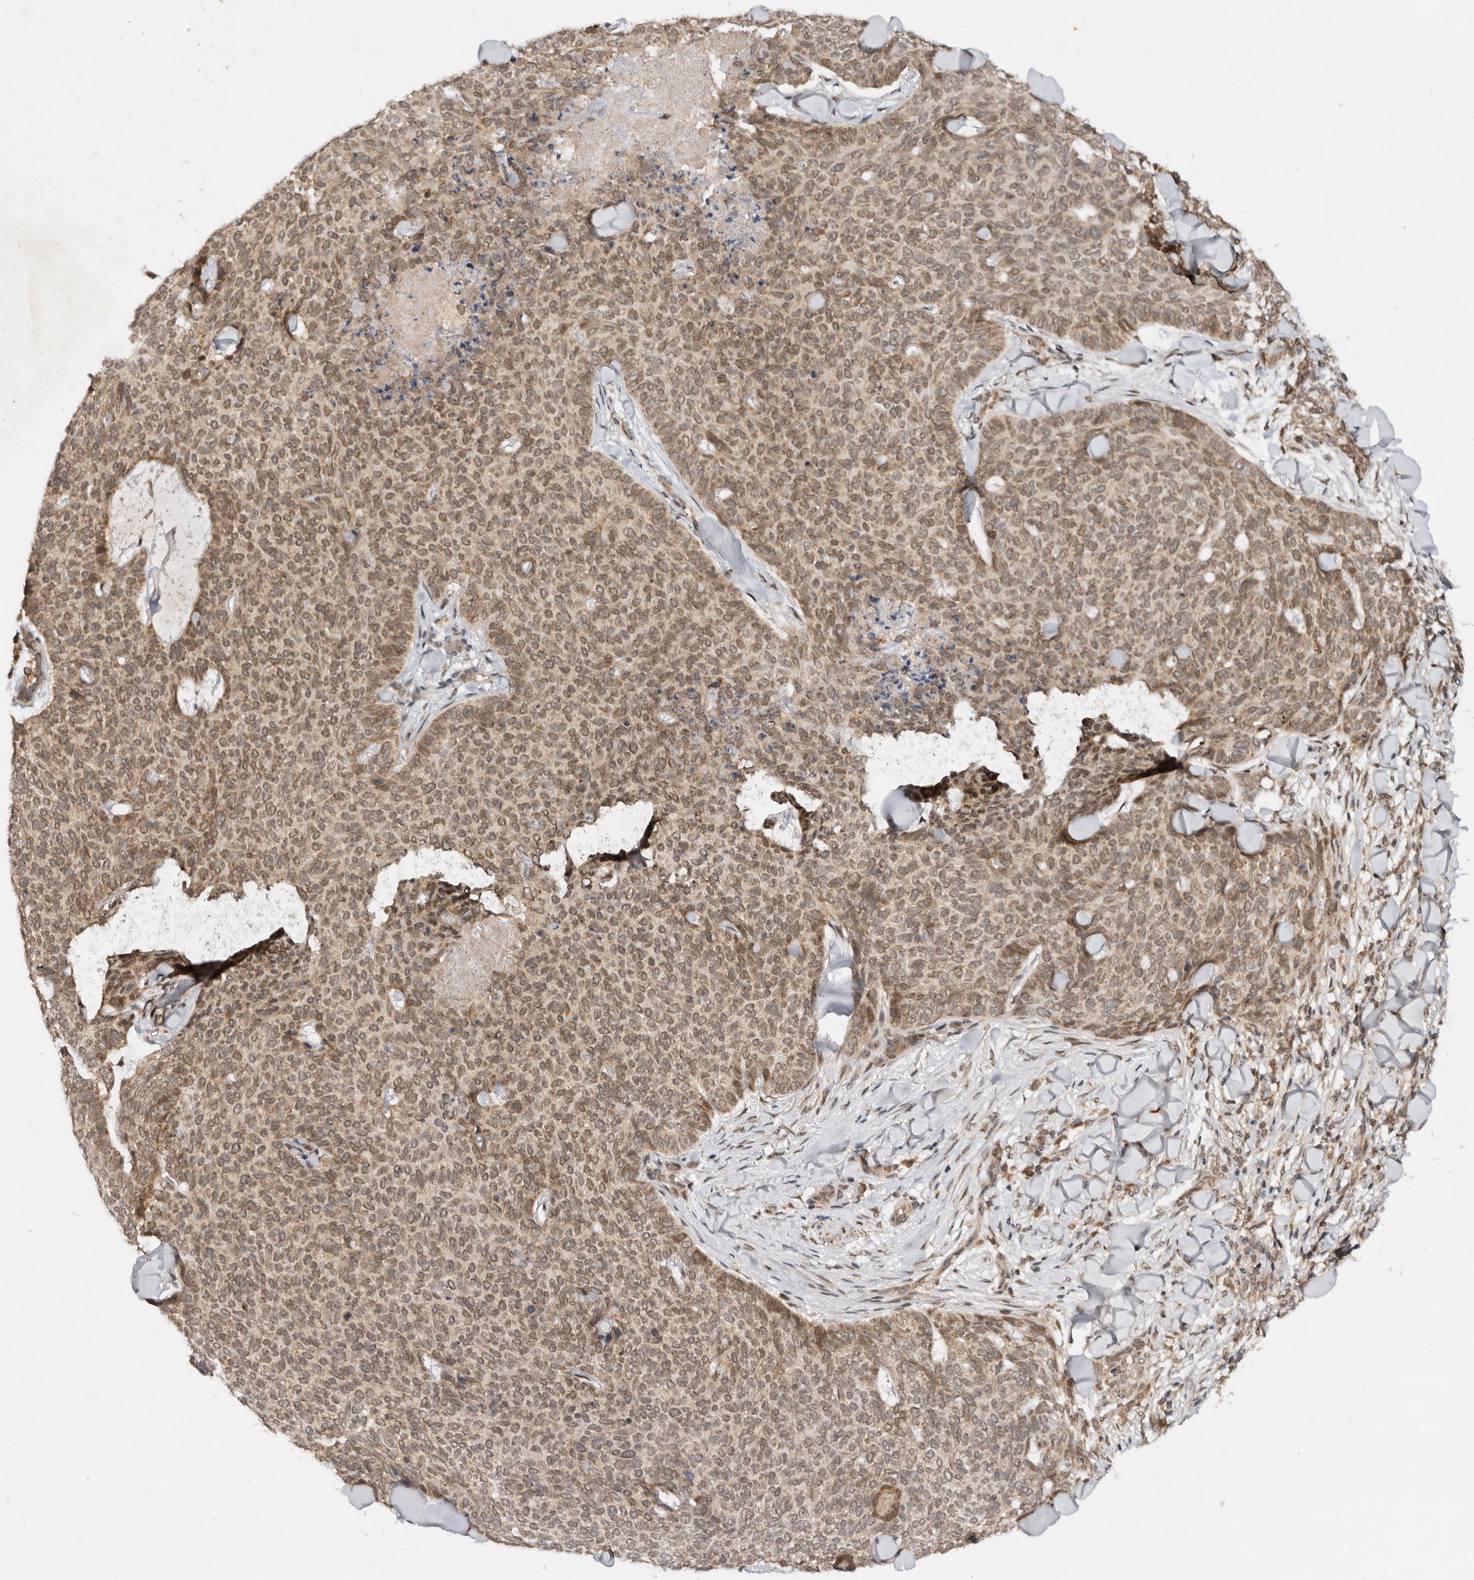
{"staining": {"intensity": "moderate", "quantity": ">75%", "location": "cytoplasmic/membranous,nuclear"}, "tissue": "skin cancer", "cell_type": "Tumor cells", "image_type": "cancer", "snomed": [{"axis": "morphology", "description": "Normal tissue, NOS"}, {"axis": "morphology", "description": "Basal cell carcinoma"}, {"axis": "topography", "description": "Skin"}], "caption": "Immunohistochemical staining of basal cell carcinoma (skin) shows medium levels of moderate cytoplasmic/membranous and nuclear protein expression in about >75% of tumor cells.", "gene": "TARS2", "patient": {"sex": "male", "age": 50}}